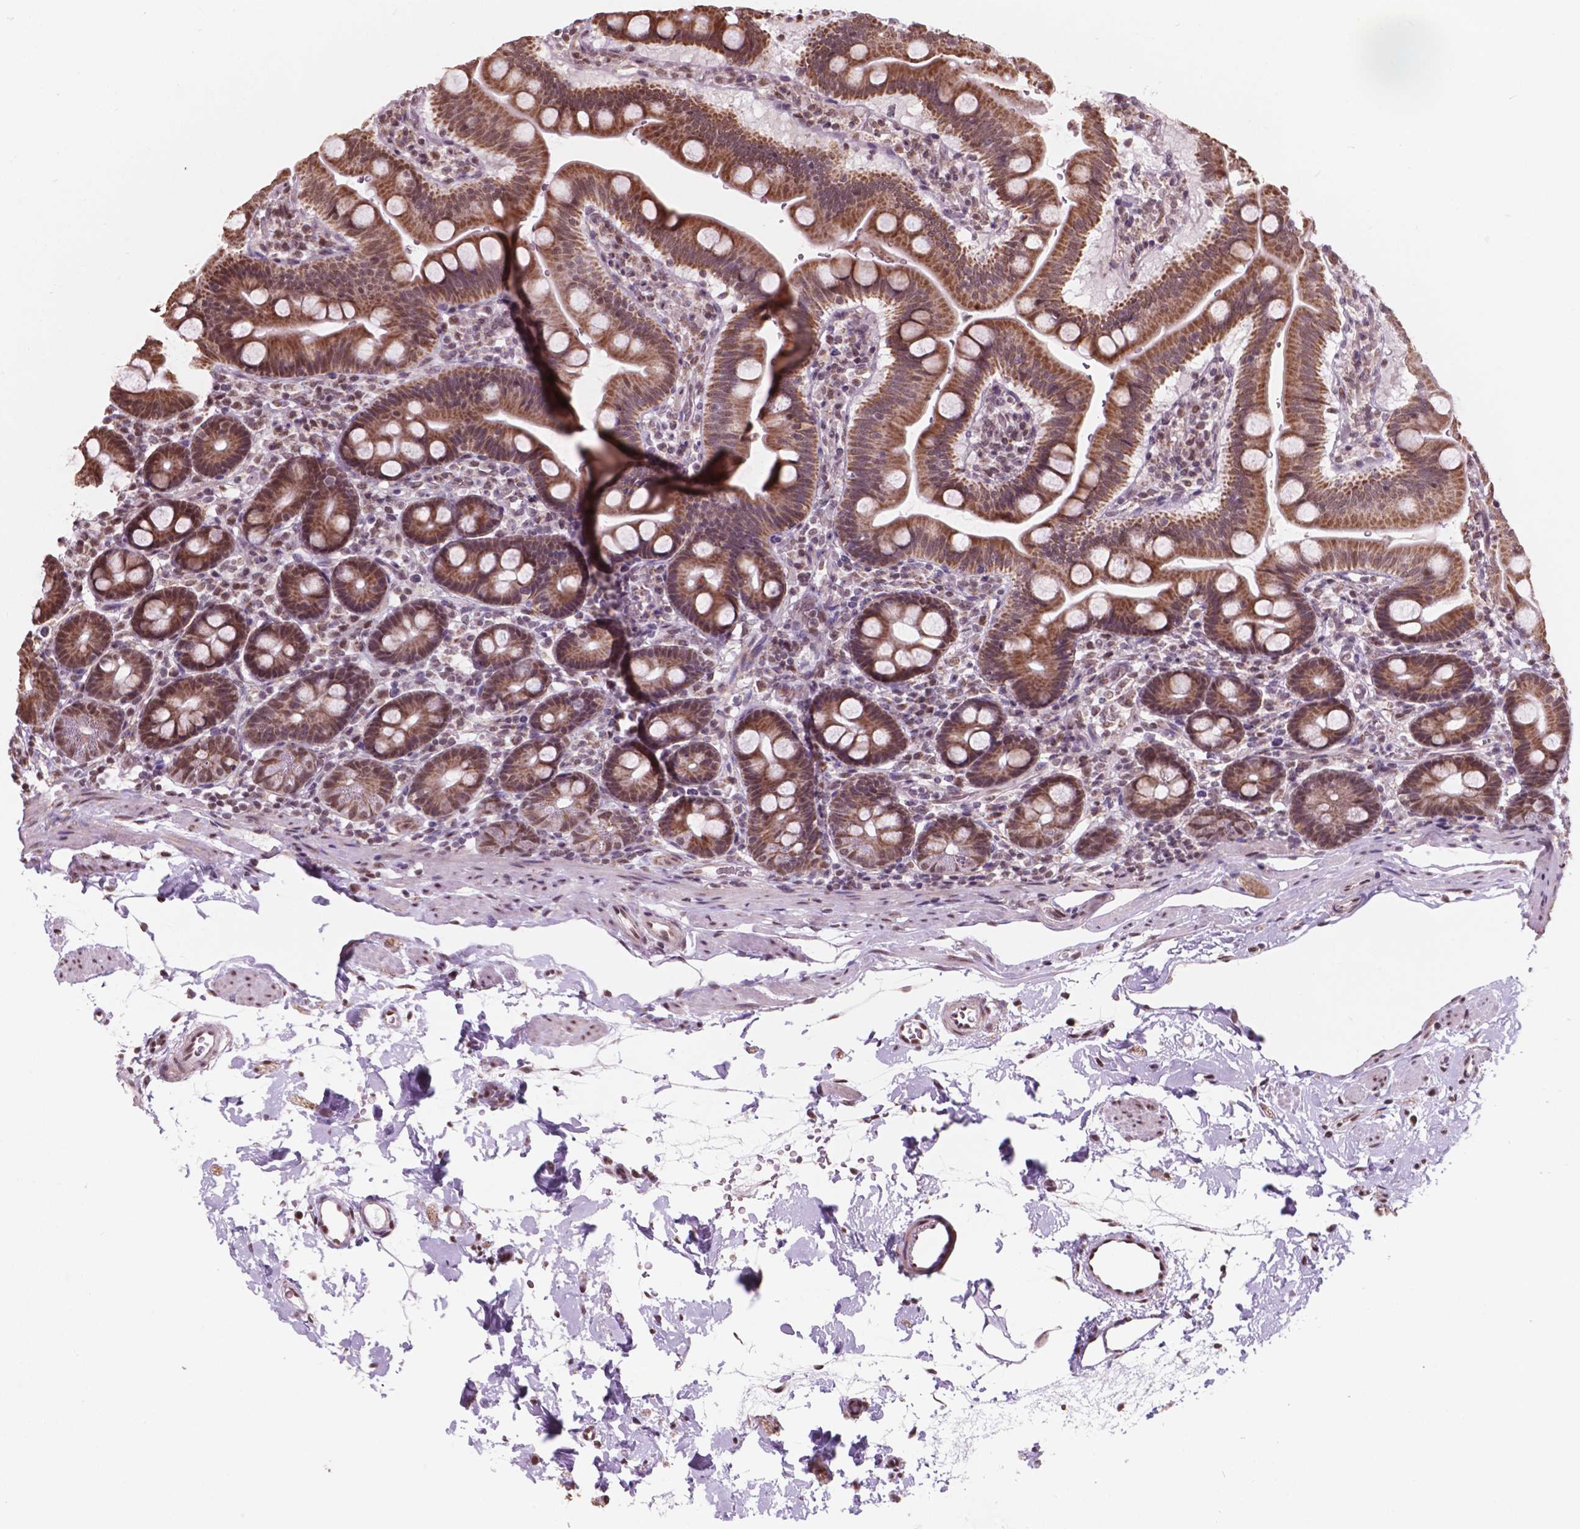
{"staining": {"intensity": "moderate", "quantity": ">75%", "location": "cytoplasmic/membranous,nuclear"}, "tissue": "duodenum", "cell_type": "Glandular cells", "image_type": "normal", "snomed": [{"axis": "morphology", "description": "Normal tissue, NOS"}, {"axis": "topography", "description": "Duodenum"}], "caption": "The micrograph displays immunohistochemical staining of normal duodenum. There is moderate cytoplasmic/membranous,nuclear staining is seen in approximately >75% of glandular cells.", "gene": "NDUFA10", "patient": {"sex": "male", "age": 59}}